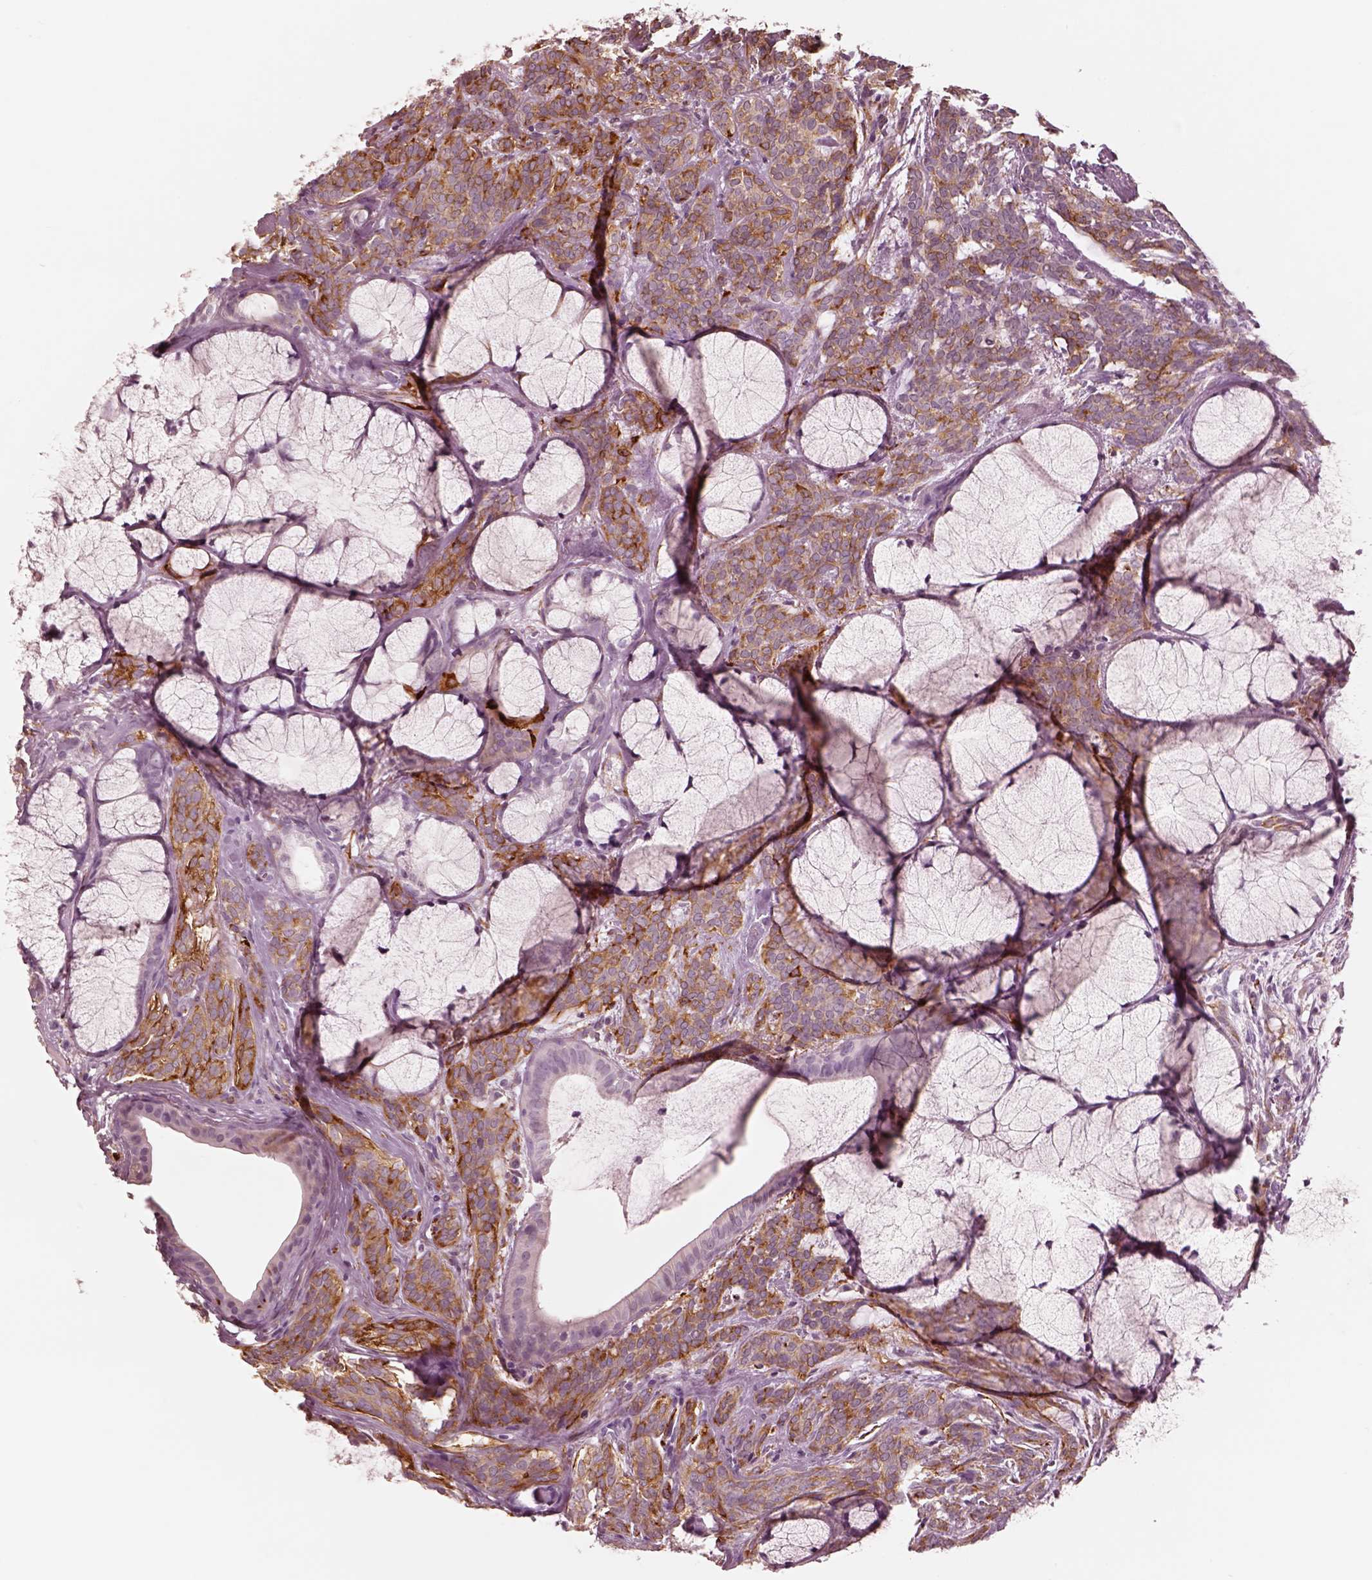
{"staining": {"intensity": "moderate", "quantity": "25%-75%", "location": "cytoplasmic/membranous"}, "tissue": "head and neck cancer", "cell_type": "Tumor cells", "image_type": "cancer", "snomed": [{"axis": "morphology", "description": "Adenocarcinoma, NOS"}, {"axis": "topography", "description": "Head-Neck"}], "caption": "Head and neck cancer (adenocarcinoma) was stained to show a protein in brown. There is medium levels of moderate cytoplasmic/membranous expression in approximately 25%-75% of tumor cells. The staining was performed using DAB (3,3'-diaminobenzidine), with brown indicating positive protein expression. Nuclei are stained blue with hematoxylin.", "gene": "DNAAF9", "patient": {"sex": "female", "age": 57}}